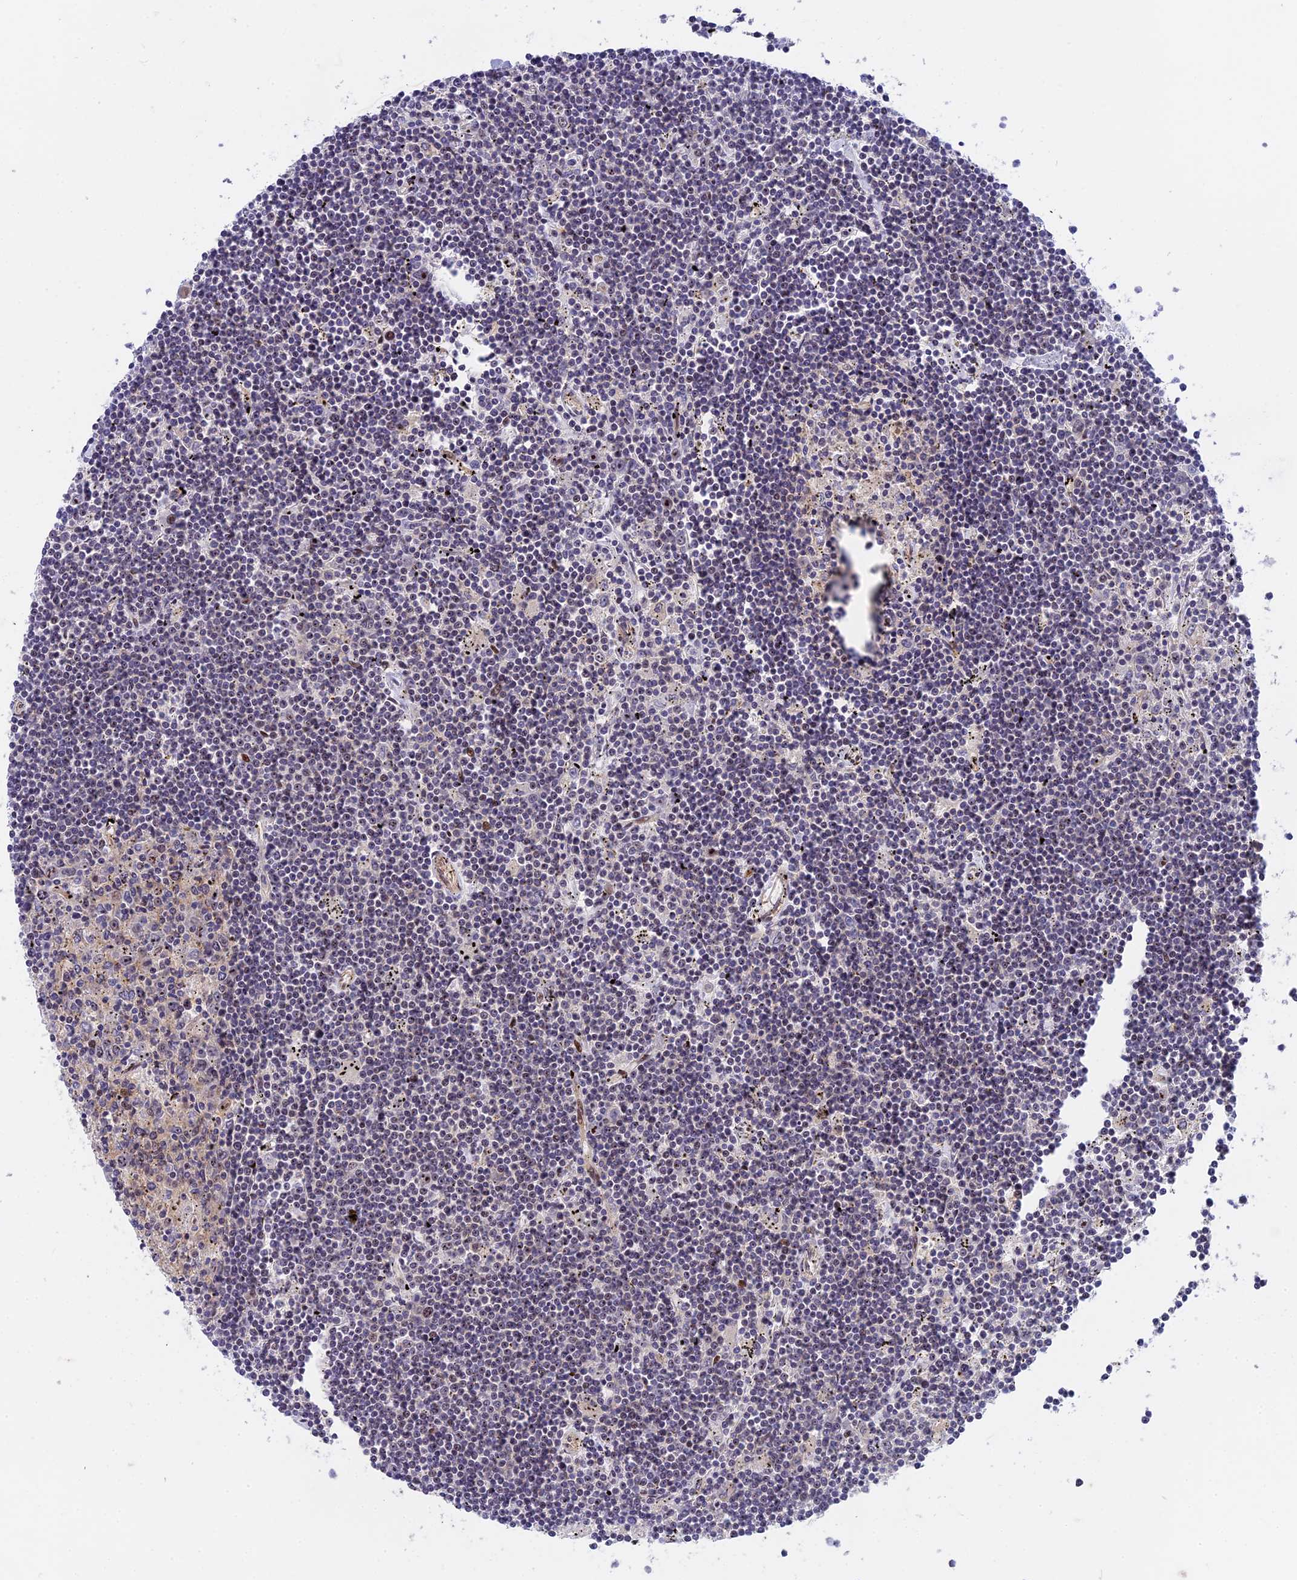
{"staining": {"intensity": "negative", "quantity": "none", "location": "none"}, "tissue": "lymphoma", "cell_type": "Tumor cells", "image_type": "cancer", "snomed": [{"axis": "morphology", "description": "Malignant lymphoma, non-Hodgkin's type, Low grade"}, {"axis": "topography", "description": "Spleen"}], "caption": "Immunohistochemistry (IHC) image of neoplastic tissue: human malignant lymphoma, non-Hodgkin's type (low-grade) stained with DAB (3,3'-diaminobenzidine) shows no significant protein staining in tumor cells.", "gene": "ANKRD34B", "patient": {"sex": "male", "age": 76}}